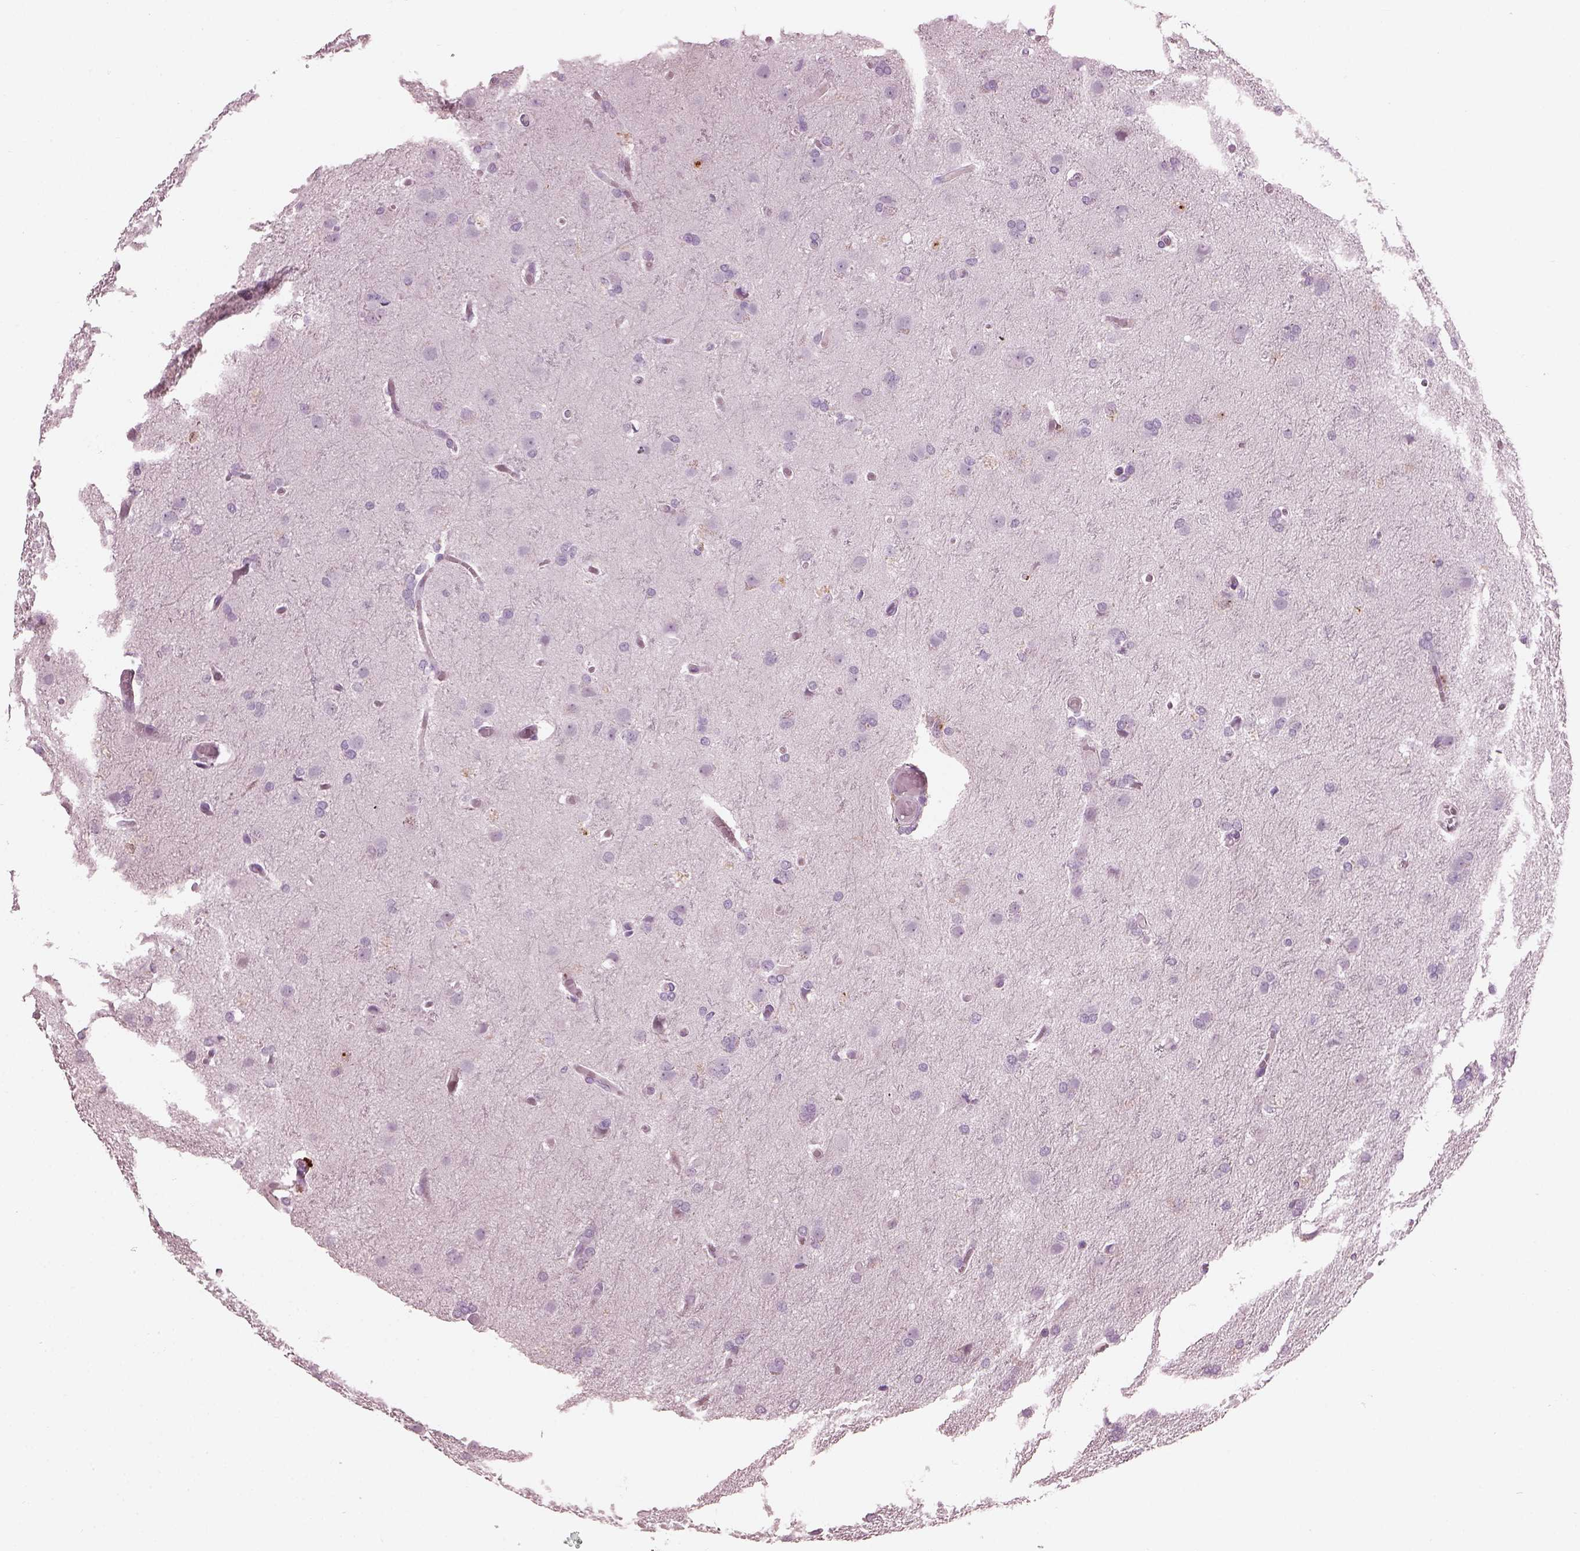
{"staining": {"intensity": "negative", "quantity": "none", "location": "none"}, "tissue": "glioma", "cell_type": "Tumor cells", "image_type": "cancer", "snomed": [{"axis": "morphology", "description": "Glioma, malignant, High grade"}, {"axis": "topography", "description": "Brain"}], "caption": "This is an IHC photomicrograph of human glioma. There is no staining in tumor cells.", "gene": "HYDIN", "patient": {"sex": "male", "age": 68}}